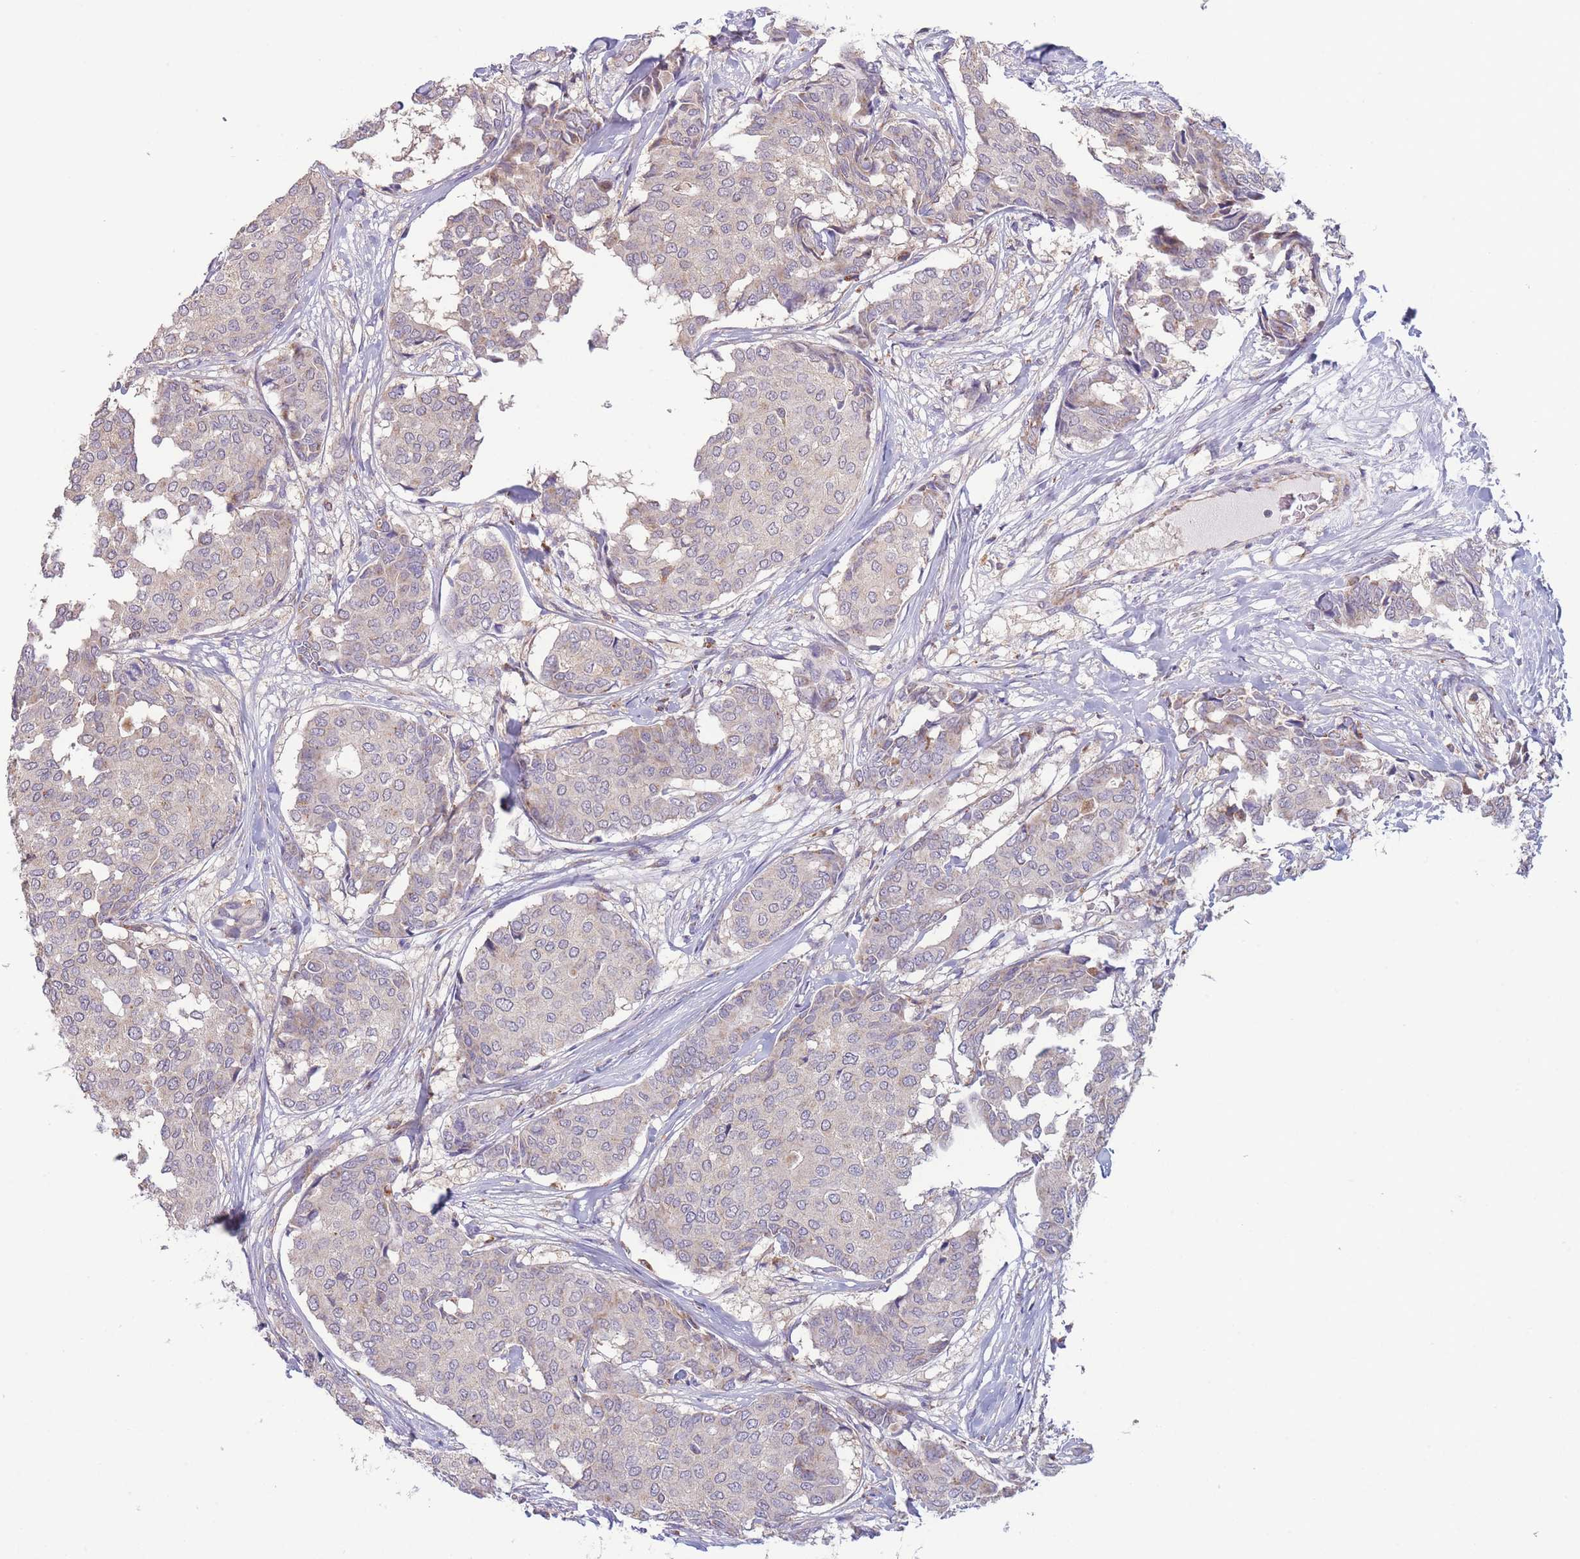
{"staining": {"intensity": "negative", "quantity": "none", "location": "none"}, "tissue": "breast cancer", "cell_type": "Tumor cells", "image_type": "cancer", "snomed": [{"axis": "morphology", "description": "Duct carcinoma"}, {"axis": "topography", "description": "Breast"}], "caption": "High magnification brightfield microscopy of breast cancer (intraductal carcinoma) stained with DAB (brown) and counterstained with hematoxylin (blue): tumor cells show no significant positivity. (DAB (3,3'-diaminobenzidine) immunohistochemistry visualized using brightfield microscopy, high magnification).", "gene": "SLC25A42", "patient": {"sex": "female", "age": 75}}